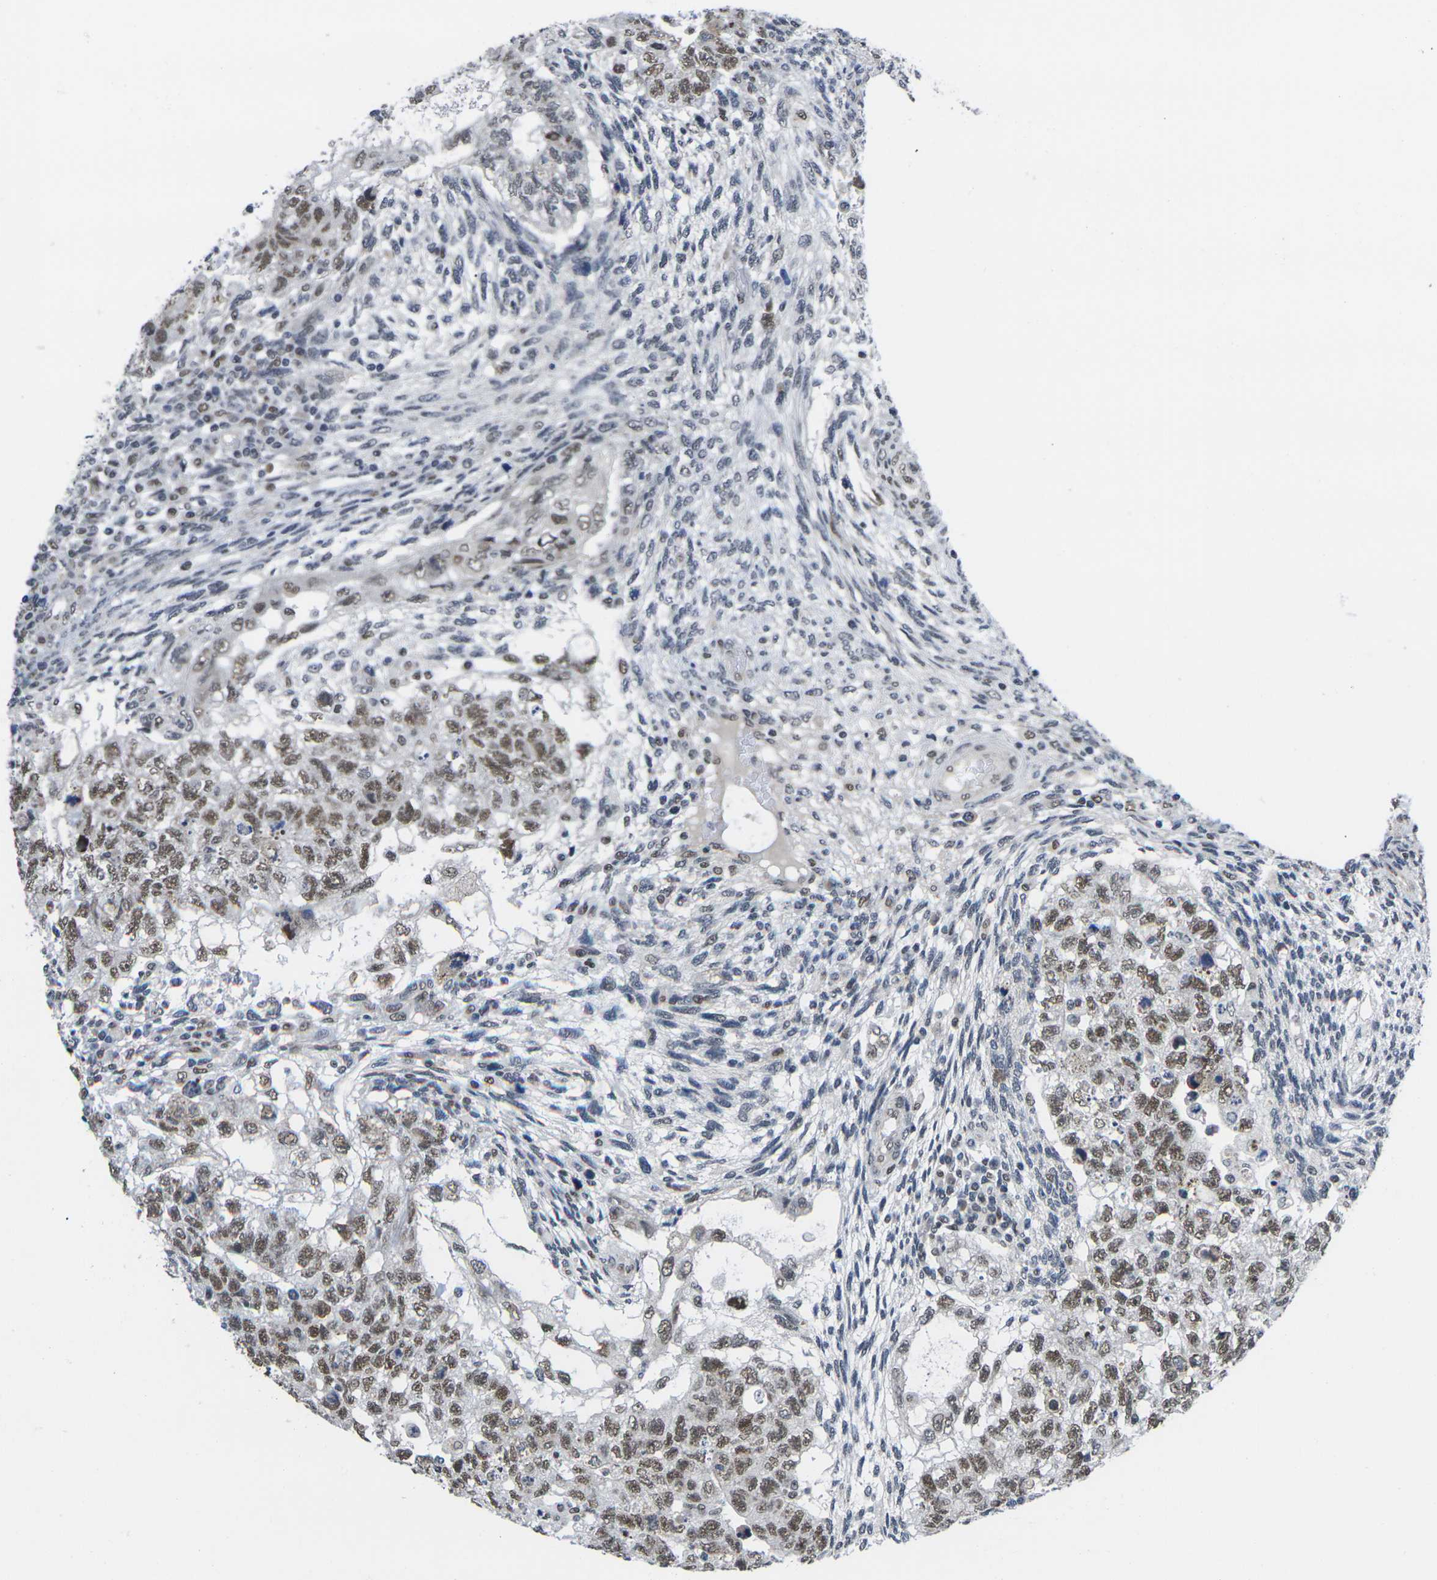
{"staining": {"intensity": "moderate", "quantity": ">75%", "location": "nuclear"}, "tissue": "testis cancer", "cell_type": "Tumor cells", "image_type": "cancer", "snomed": [{"axis": "morphology", "description": "Normal tissue, NOS"}, {"axis": "morphology", "description": "Carcinoma, Embryonal, NOS"}, {"axis": "topography", "description": "Testis"}], "caption": "A high-resolution micrograph shows IHC staining of testis cancer (embryonal carcinoma), which displays moderate nuclear positivity in approximately >75% of tumor cells.", "gene": "RBM7", "patient": {"sex": "male", "age": 36}}